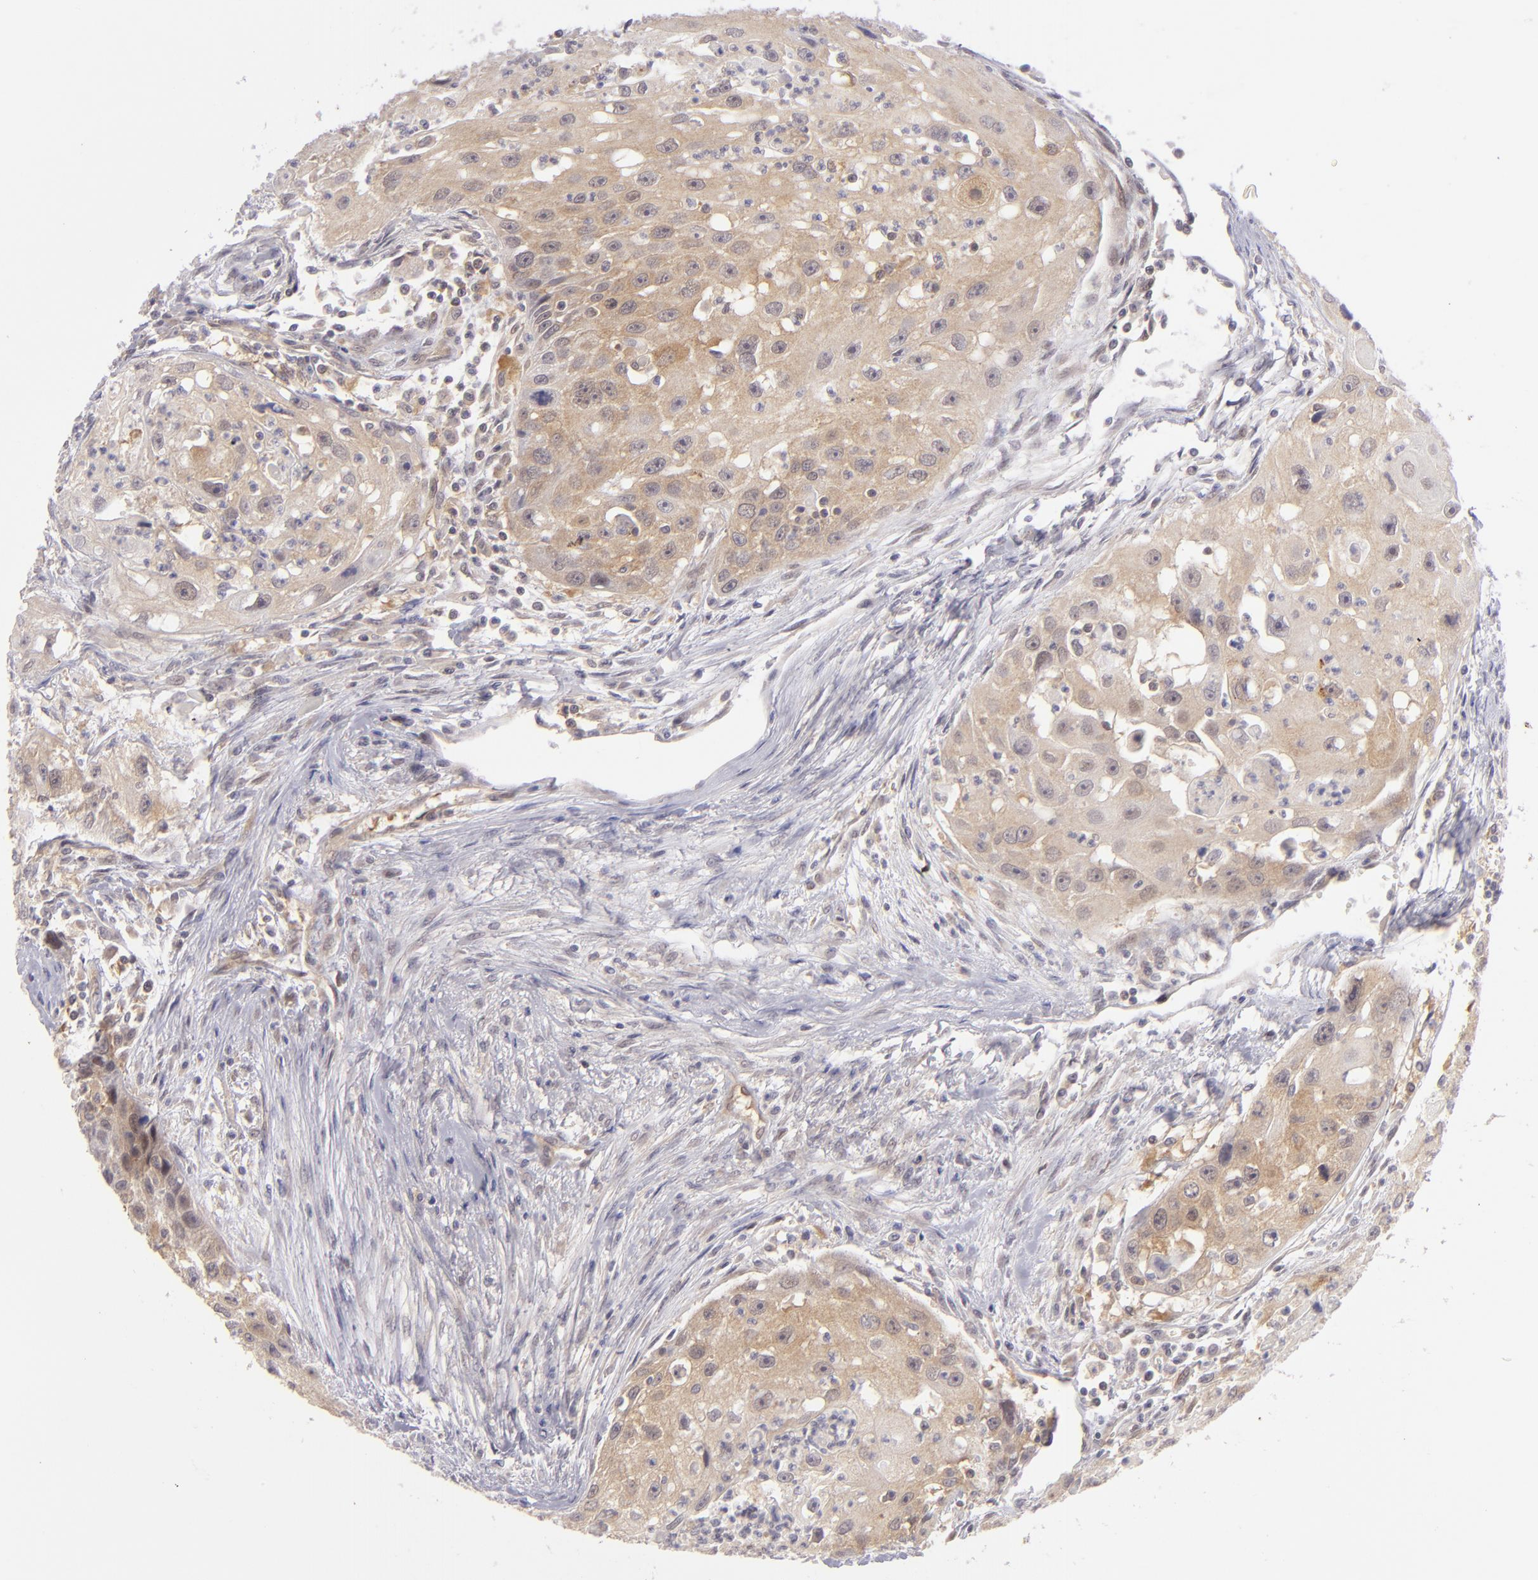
{"staining": {"intensity": "weak", "quantity": "25%-75%", "location": "cytoplasmic/membranous"}, "tissue": "head and neck cancer", "cell_type": "Tumor cells", "image_type": "cancer", "snomed": [{"axis": "morphology", "description": "Squamous cell carcinoma, NOS"}, {"axis": "topography", "description": "Head-Neck"}], "caption": "There is low levels of weak cytoplasmic/membranous staining in tumor cells of squamous cell carcinoma (head and neck), as demonstrated by immunohistochemical staining (brown color).", "gene": "PTPN13", "patient": {"sex": "male", "age": 64}}